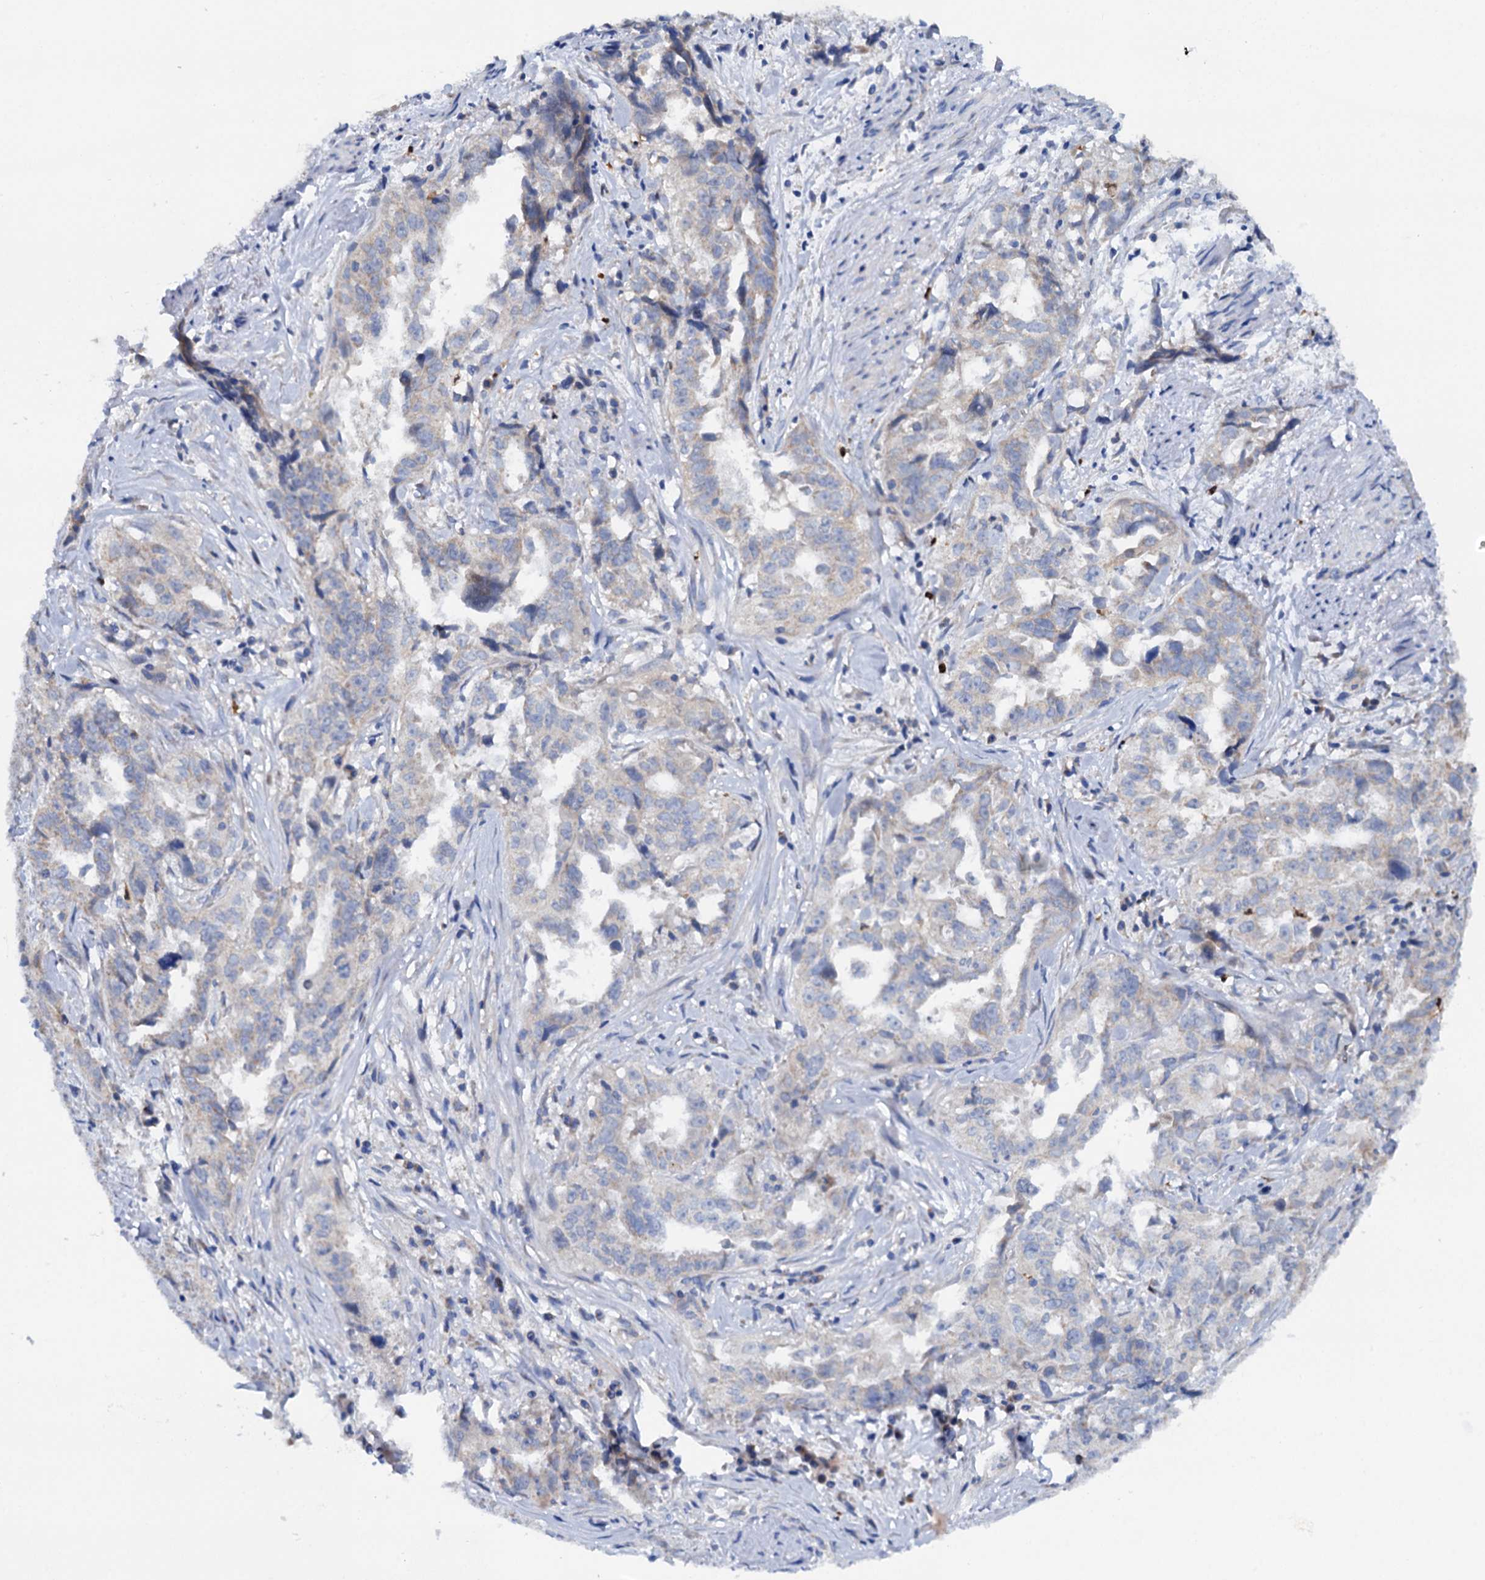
{"staining": {"intensity": "negative", "quantity": "none", "location": "none"}, "tissue": "endometrial cancer", "cell_type": "Tumor cells", "image_type": "cancer", "snomed": [{"axis": "morphology", "description": "Adenocarcinoma, NOS"}, {"axis": "topography", "description": "Endometrium"}], "caption": "An image of endometrial cancer stained for a protein displays no brown staining in tumor cells. The staining was performed using DAB (3,3'-diaminobenzidine) to visualize the protein expression in brown, while the nuclei were stained in blue with hematoxylin (Magnification: 20x).", "gene": "RASSF9", "patient": {"sex": "female", "age": 65}}